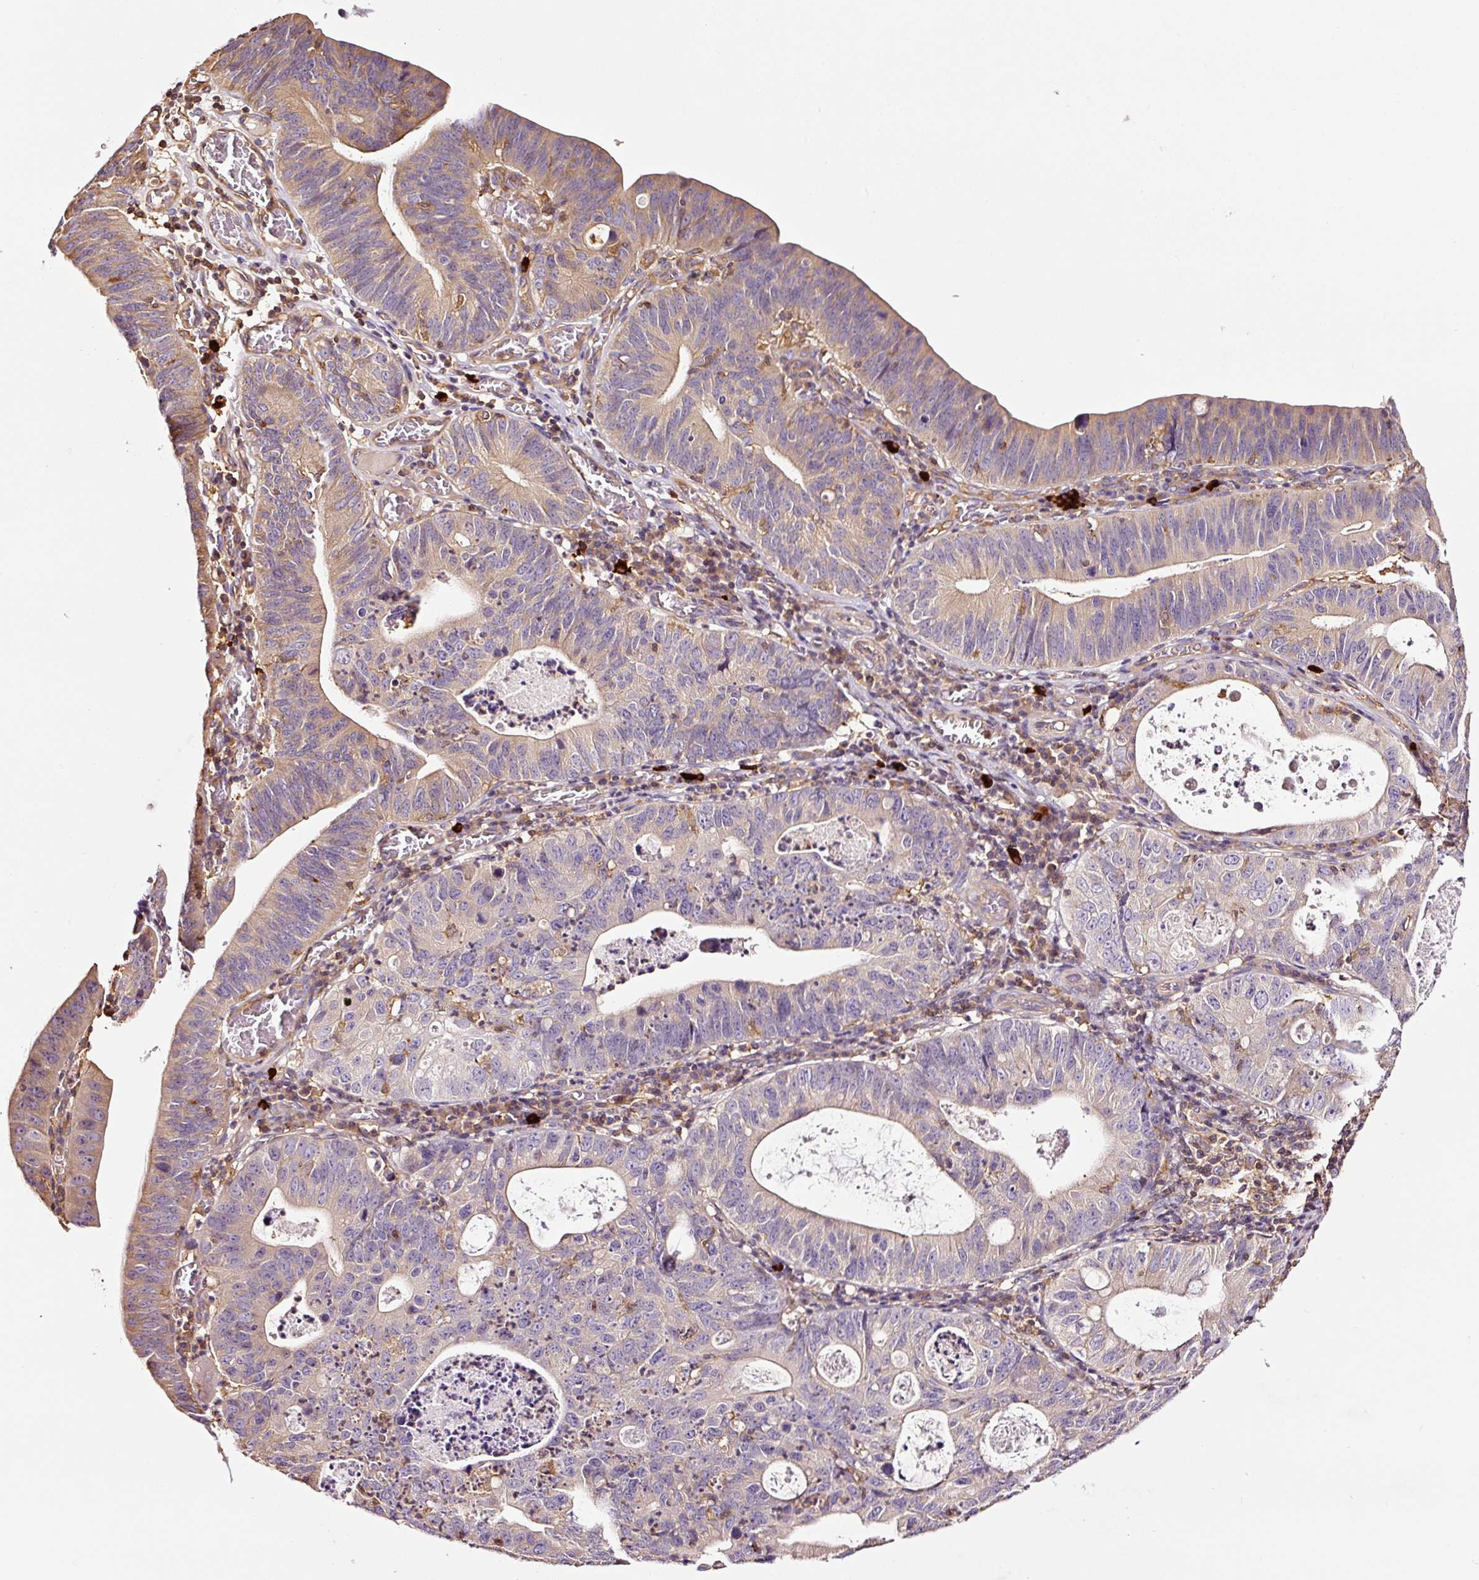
{"staining": {"intensity": "weak", "quantity": "25%-75%", "location": "cytoplasmic/membranous"}, "tissue": "stomach cancer", "cell_type": "Tumor cells", "image_type": "cancer", "snomed": [{"axis": "morphology", "description": "Adenocarcinoma, NOS"}, {"axis": "topography", "description": "Stomach"}], "caption": "The micrograph shows a brown stain indicating the presence of a protein in the cytoplasmic/membranous of tumor cells in stomach cancer (adenocarcinoma).", "gene": "METAP1", "patient": {"sex": "male", "age": 59}}